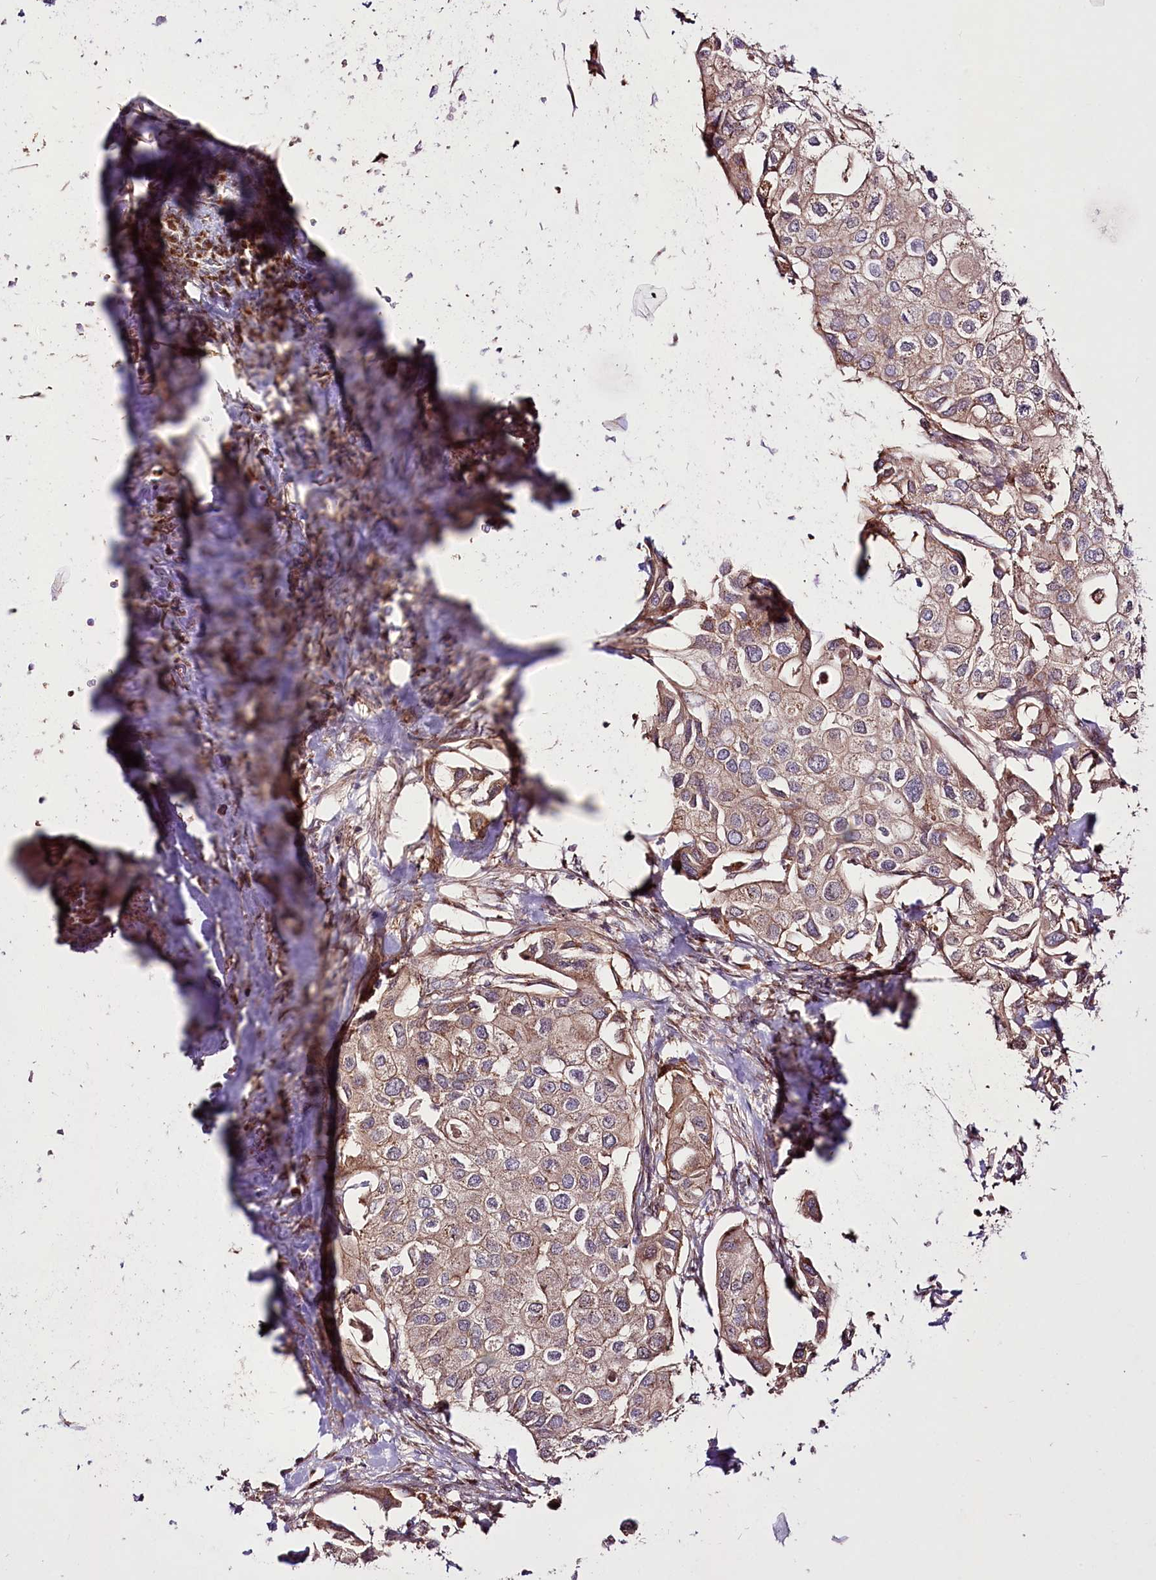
{"staining": {"intensity": "moderate", "quantity": ">75%", "location": "cytoplasmic/membranous"}, "tissue": "urothelial cancer", "cell_type": "Tumor cells", "image_type": "cancer", "snomed": [{"axis": "morphology", "description": "Urothelial carcinoma, High grade"}, {"axis": "topography", "description": "Urinary bladder"}], "caption": "Protein staining of high-grade urothelial carcinoma tissue shows moderate cytoplasmic/membranous staining in about >75% of tumor cells.", "gene": "REXO2", "patient": {"sex": "male", "age": 64}}